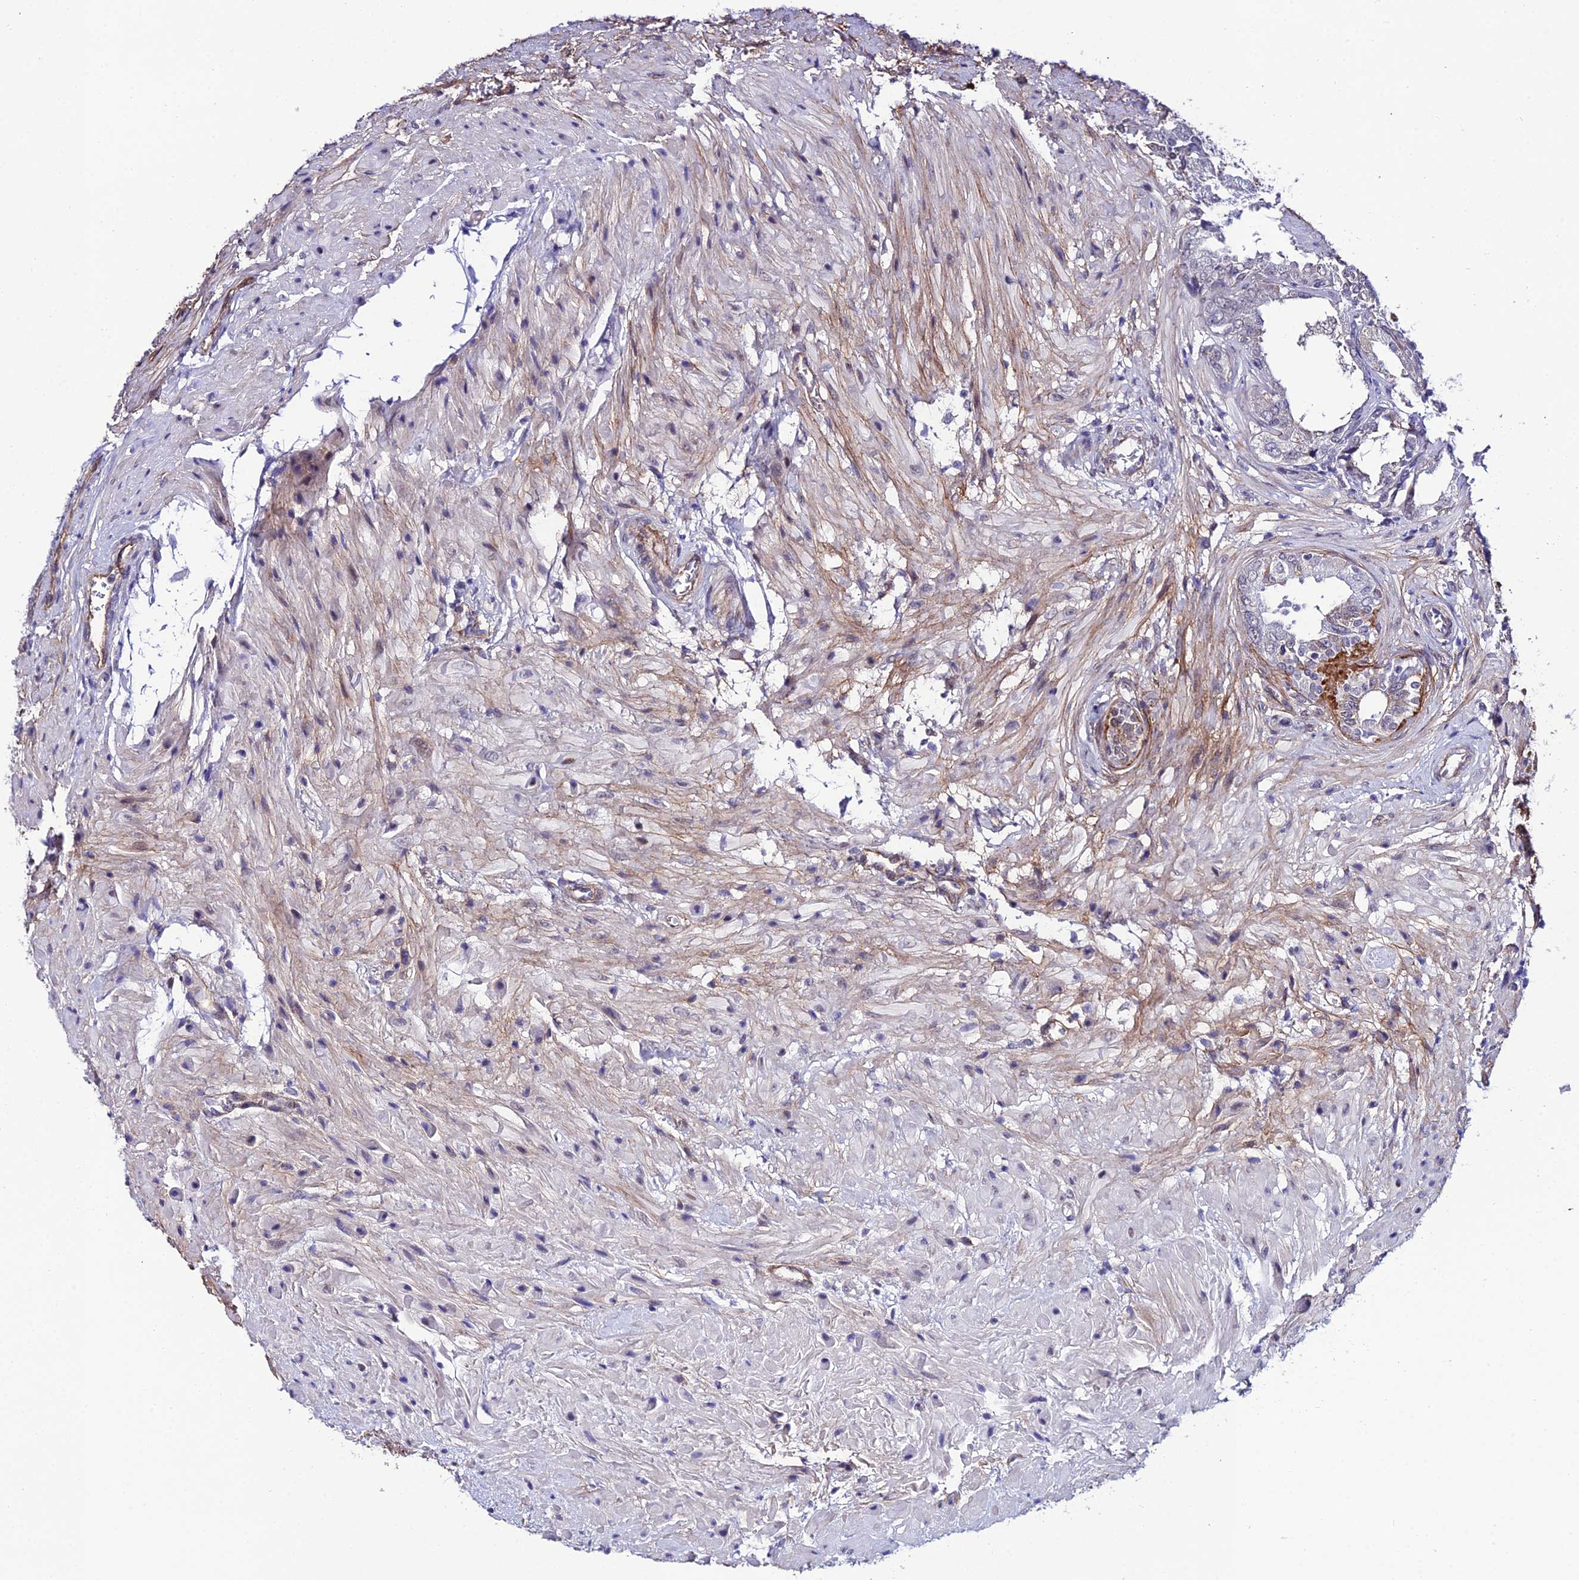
{"staining": {"intensity": "moderate", "quantity": "<25%", "location": "cytoplasmic/membranous"}, "tissue": "seminal vesicle", "cell_type": "Glandular cells", "image_type": "normal", "snomed": [{"axis": "morphology", "description": "Normal tissue, NOS"}, {"axis": "topography", "description": "Seminal veicle"}], "caption": "IHC micrograph of normal seminal vesicle stained for a protein (brown), which demonstrates low levels of moderate cytoplasmic/membranous positivity in about <25% of glandular cells.", "gene": "SYT15B", "patient": {"sex": "male", "age": 63}}